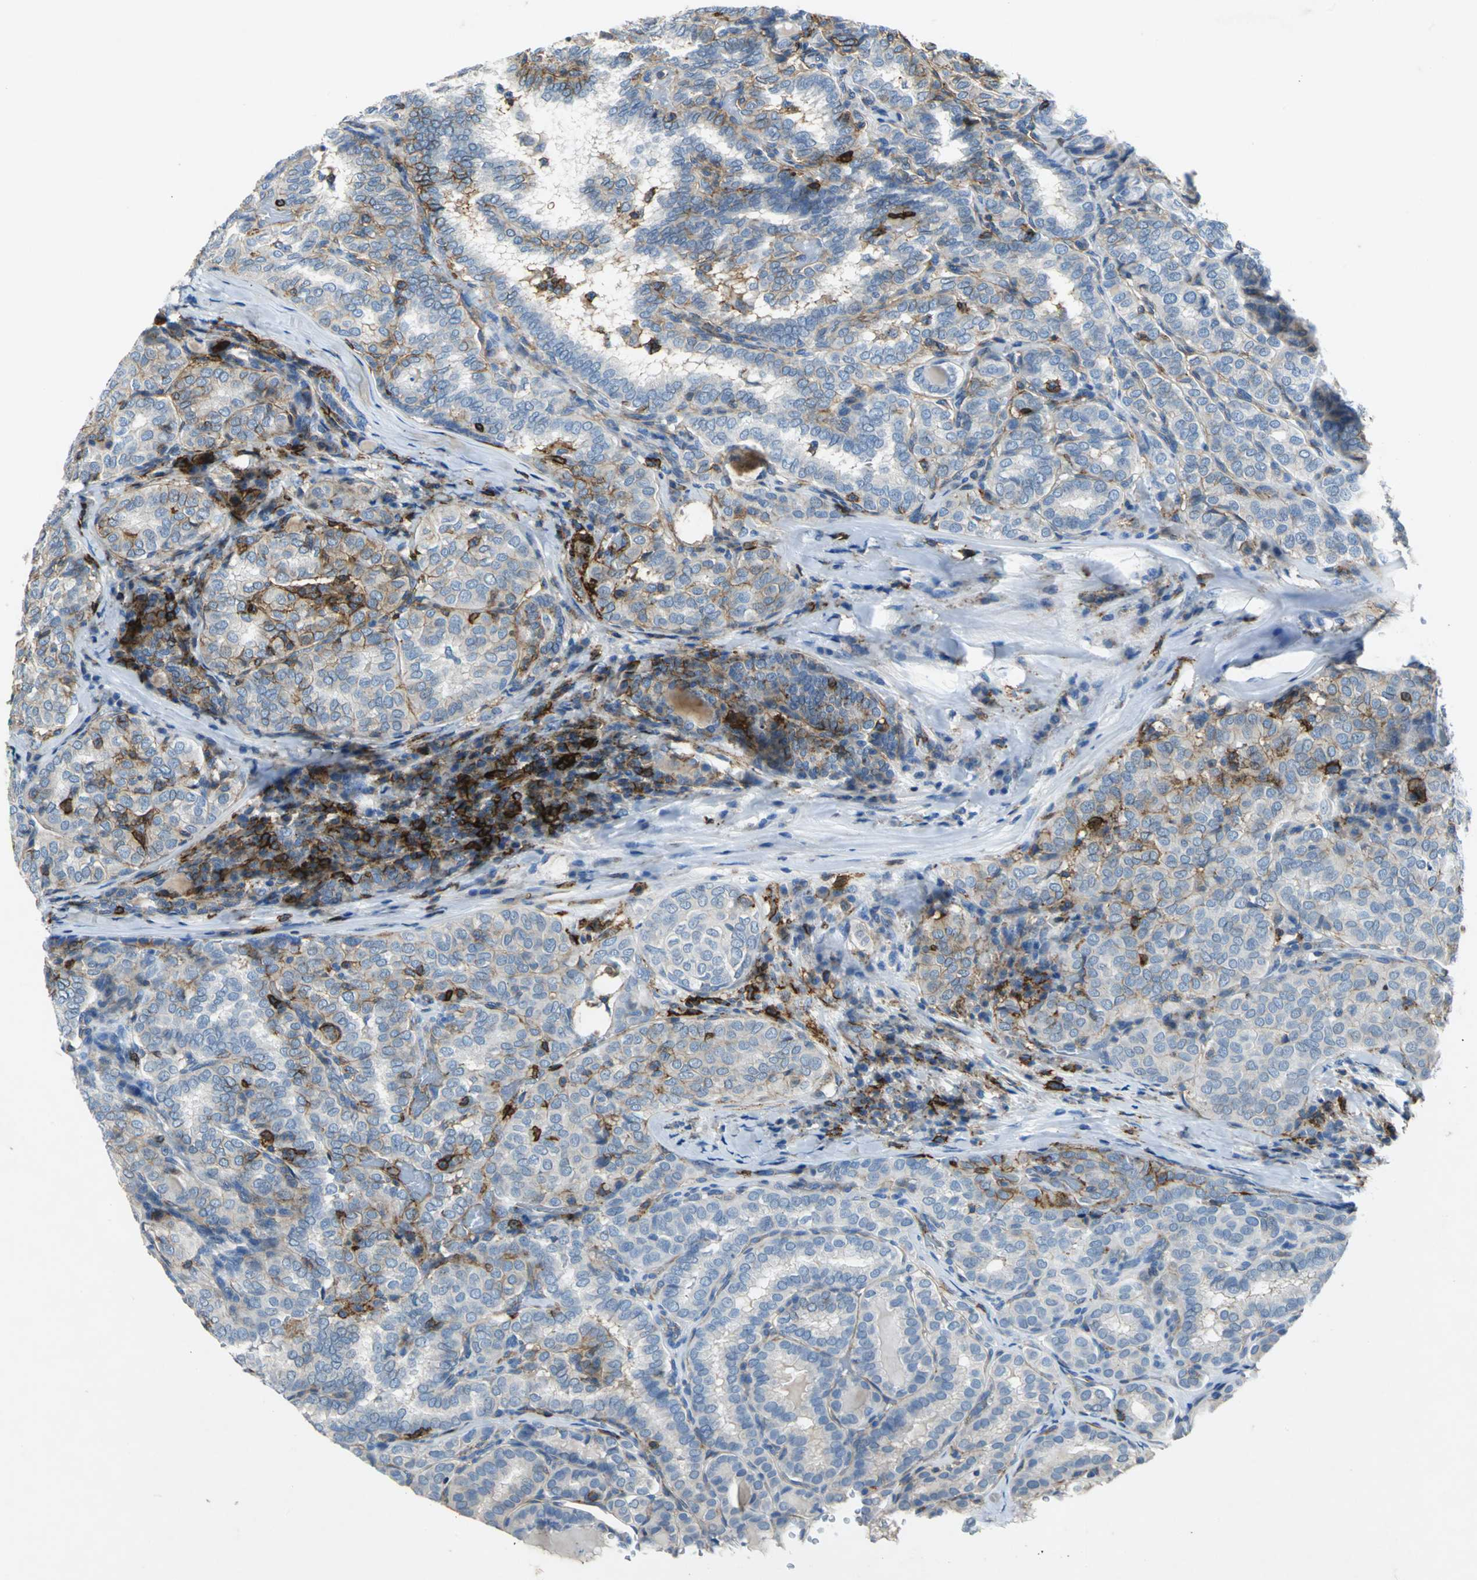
{"staining": {"intensity": "moderate", "quantity": "25%-75%", "location": "cytoplasmic/membranous"}, "tissue": "thyroid cancer", "cell_type": "Tumor cells", "image_type": "cancer", "snomed": [{"axis": "morphology", "description": "Normal tissue, NOS"}, {"axis": "morphology", "description": "Papillary adenocarcinoma, NOS"}, {"axis": "topography", "description": "Thyroid gland"}], "caption": "This is an image of immunohistochemistry (IHC) staining of papillary adenocarcinoma (thyroid), which shows moderate positivity in the cytoplasmic/membranous of tumor cells.", "gene": "RPS13", "patient": {"sex": "female", "age": 30}}